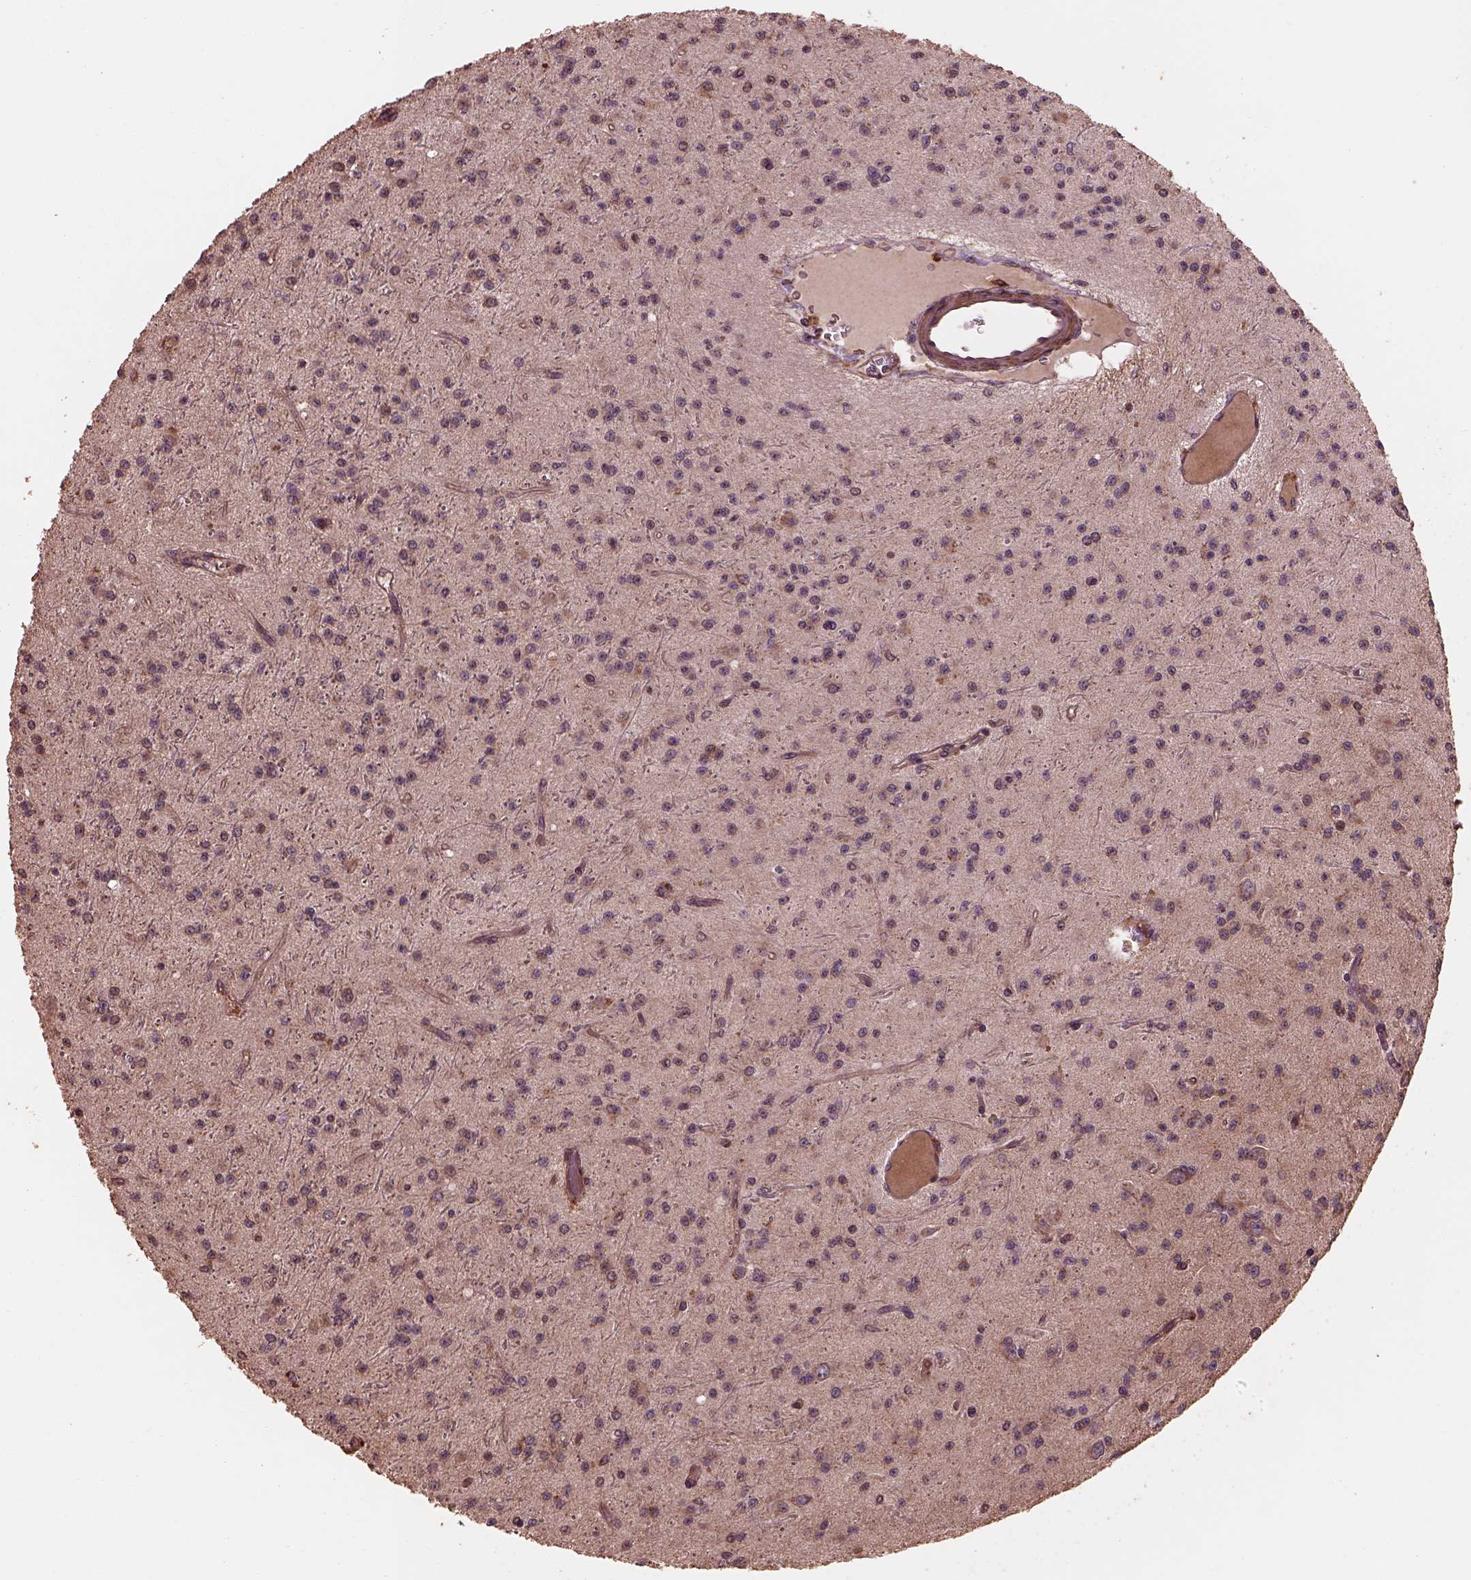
{"staining": {"intensity": "negative", "quantity": "none", "location": "none"}, "tissue": "glioma", "cell_type": "Tumor cells", "image_type": "cancer", "snomed": [{"axis": "morphology", "description": "Glioma, malignant, Low grade"}, {"axis": "topography", "description": "Brain"}], "caption": "Malignant glioma (low-grade) stained for a protein using immunohistochemistry reveals no positivity tumor cells.", "gene": "METTL4", "patient": {"sex": "male", "age": 27}}